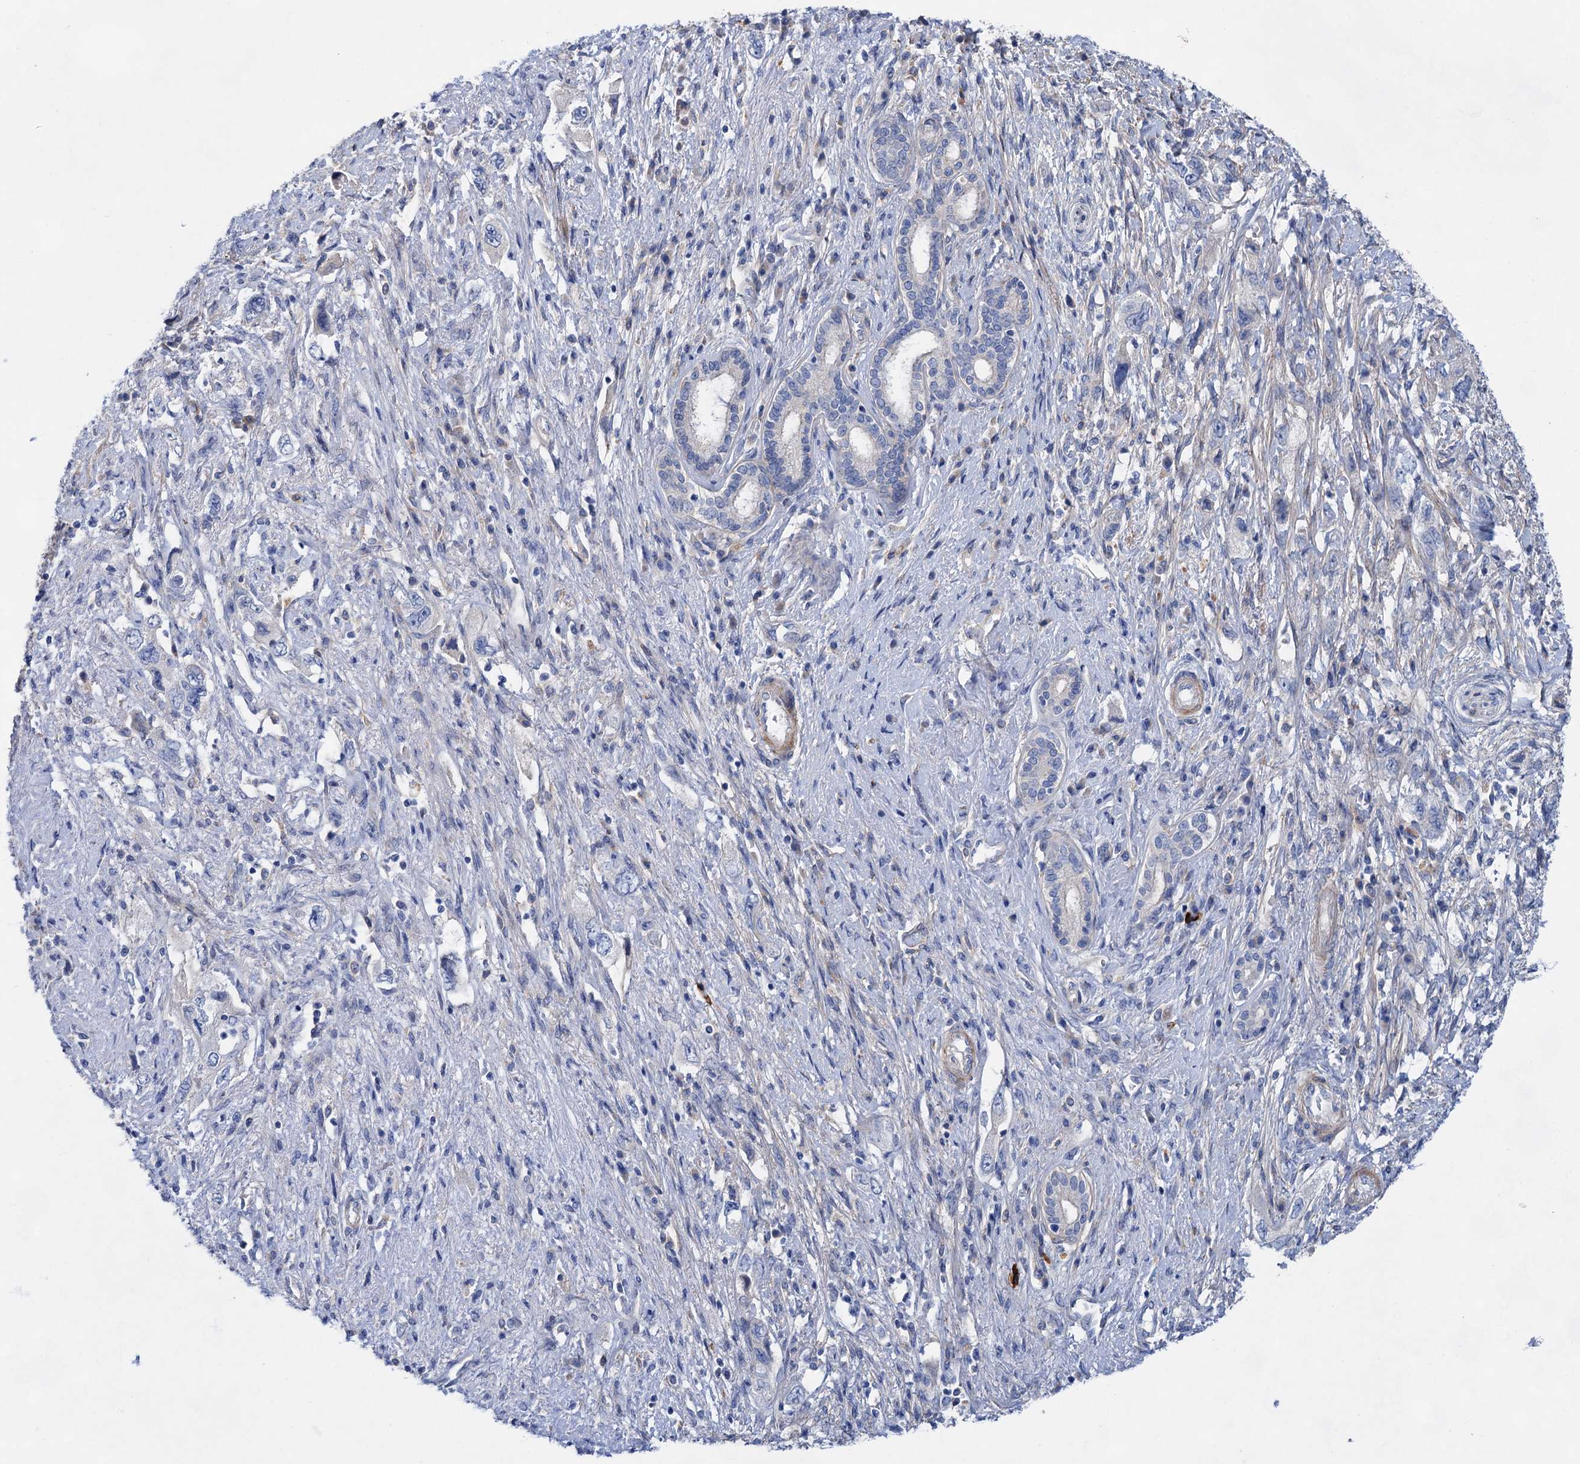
{"staining": {"intensity": "negative", "quantity": "none", "location": "none"}, "tissue": "pancreatic cancer", "cell_type": "Tumor cells", "image_type": "cancer", "snomed": [{"axis": "morphology", "description": "Adenocarcinoma, NOS"}, {"axis": "topography", "description": "Pancreas"}], "caption": "A high-resolution photomicrograph shows immunohistochemistry (IHC) staining of adenocarcinoma (pancreatic), which shows no significant positivity in tumor cells.", "gene": "GPR155", "patient": {"sex": "female", "age": 73}}